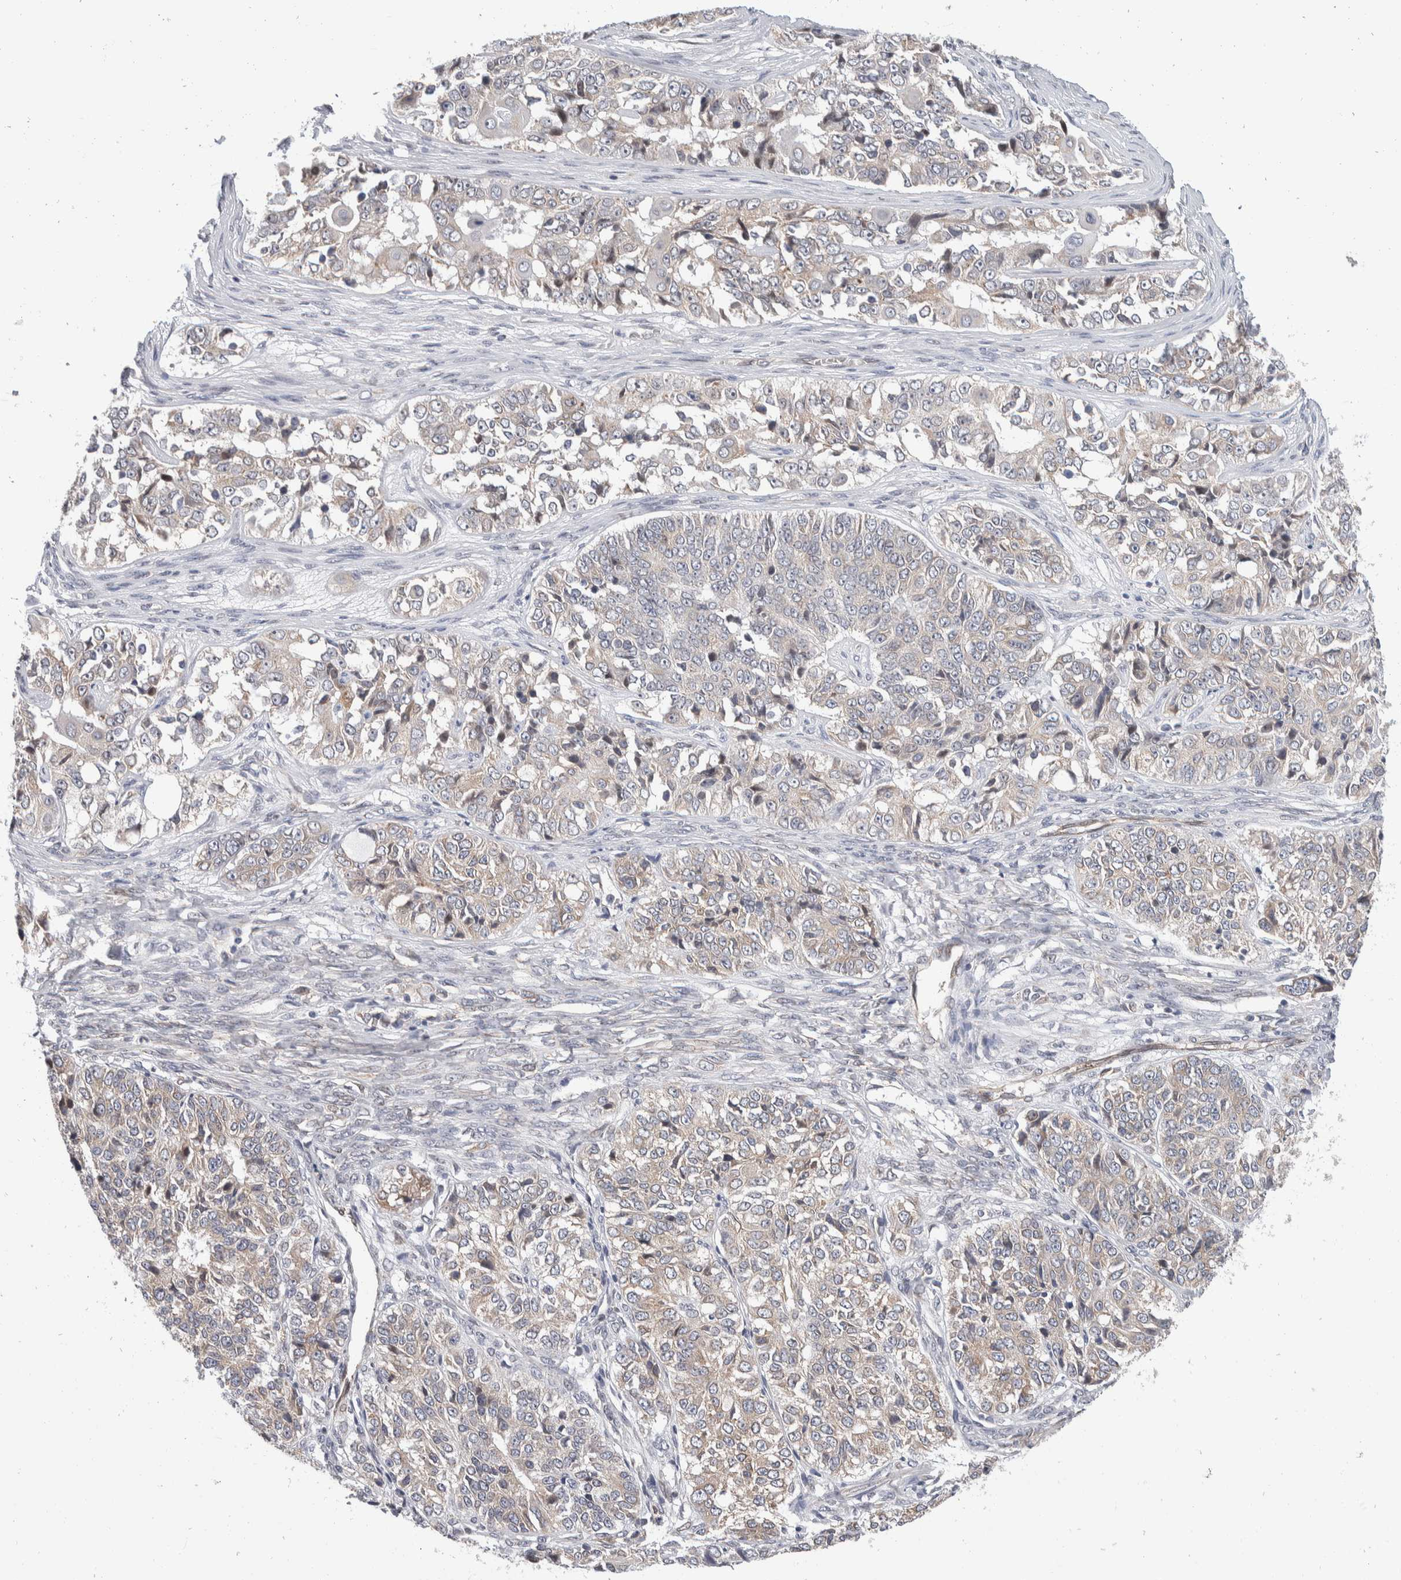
{"staining": {"intensity": "weak", "quantity": "<25%", "location": "cytoplasmic/membranous"}, "tissue": "ovarian cancer", "cell_type": "Tumor cells", "image_type": "cancer", "snomed": [{"axis": "morphology", "description": "Carcinoma, endometroid"}, {"axis": "topography", "description": "Ovary"}], "caption": "The image shows no significant positivity in tumor cells of ovarian cancer. The staining was performed using DAB to visualize the protein expression in brown, while the nuclei were stained in blue with hematoxylin (Magnification: 20x).", "gene": "TMEM245", "patient": {"sex": "female", "age": 51}}